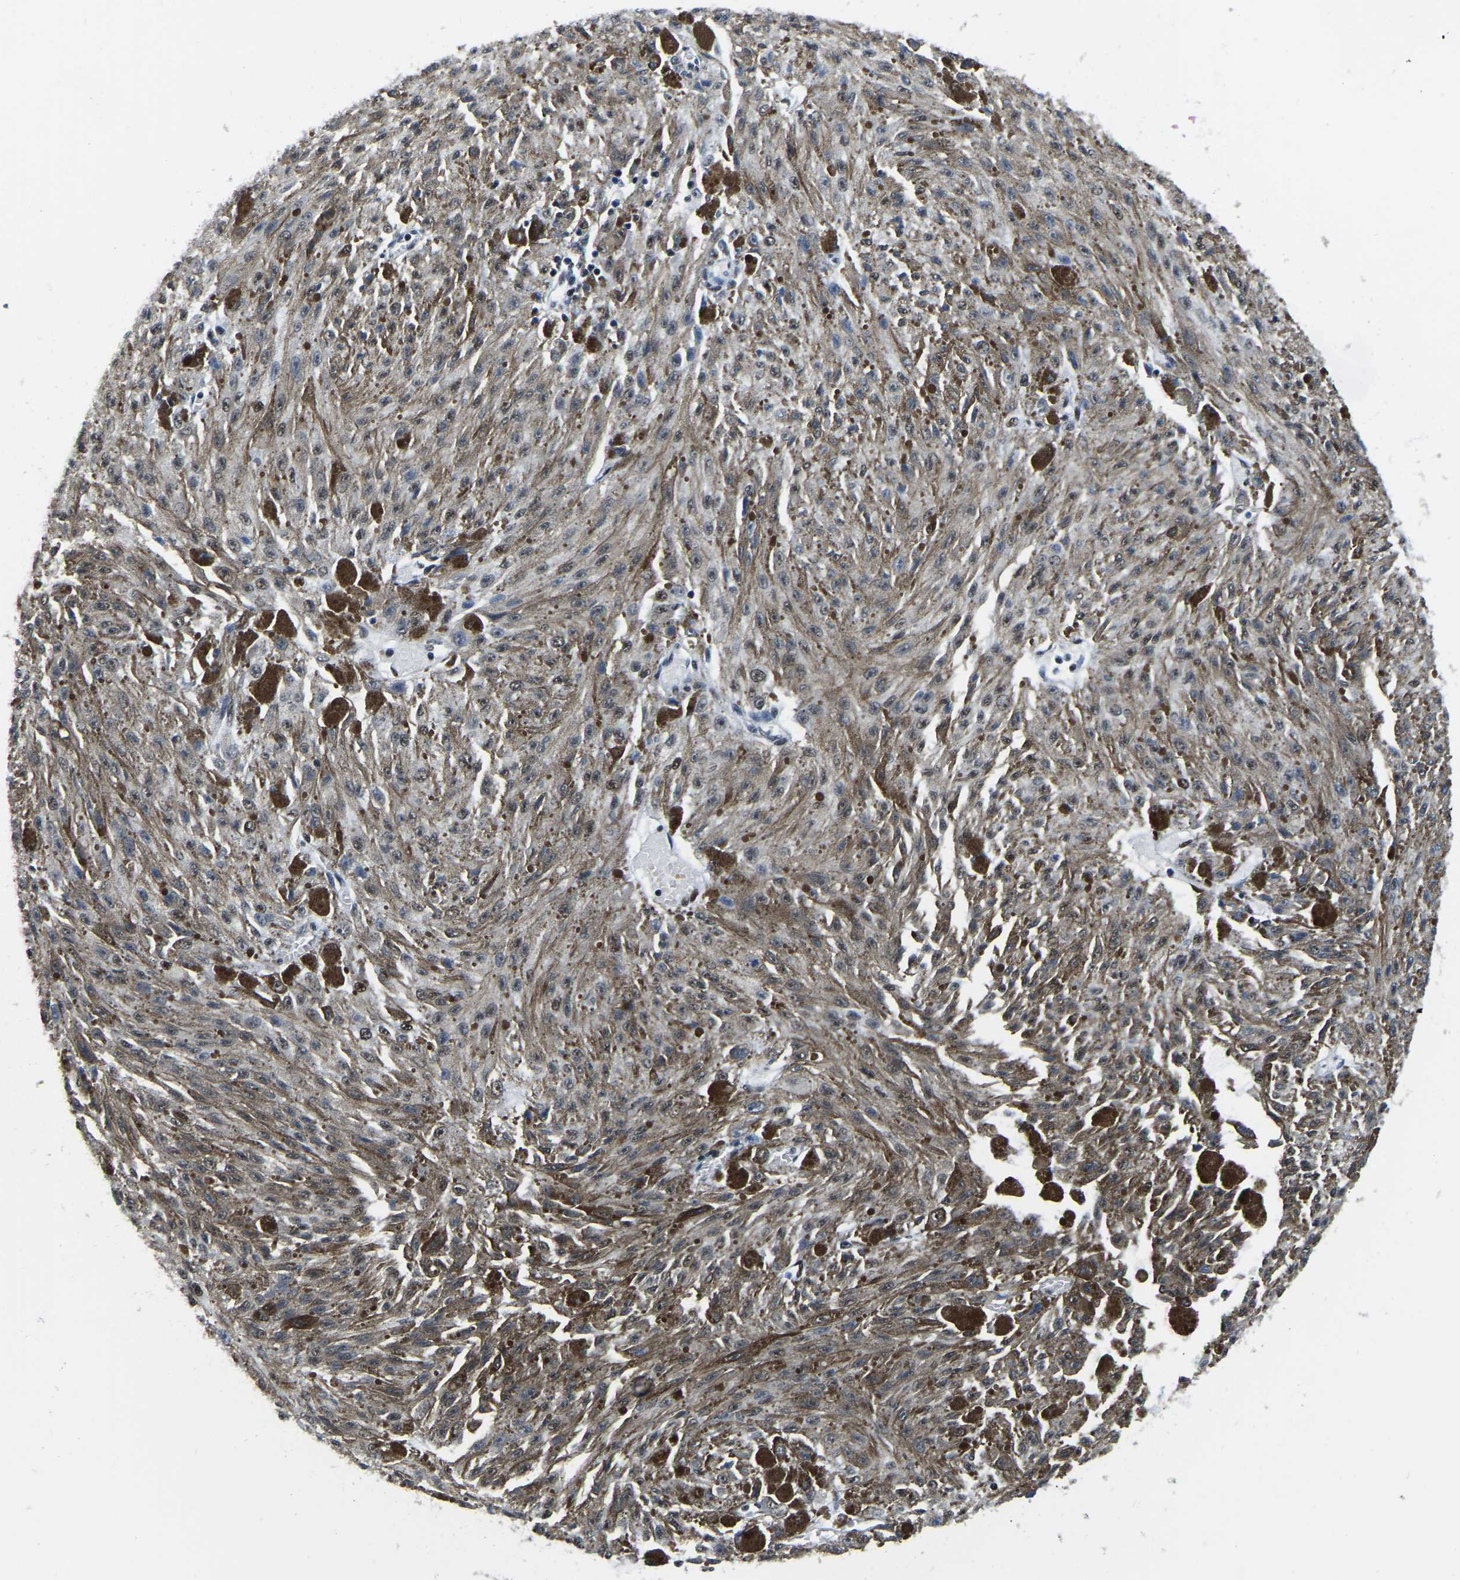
{"staining": {"intensity": "weak", "quantity": ">75%", "location": "cytoplasmic/membranous"}, "tissue": "melanoma", "cell_type": "Tumor cells", "image_type": "cancer", "snomed": [{"axis": "morphology", "description": "Malignant melanoma, NOS"}, {"axis": "topography", "description": "Other"}], "caption": "Immunohistochemical staining of melanoma exhibits weak cytoplasmic/membranous protein positivity in about >75% of tumor cells.", "gene": "UBA1", "patient": {"sex": "male", "age": 79}}